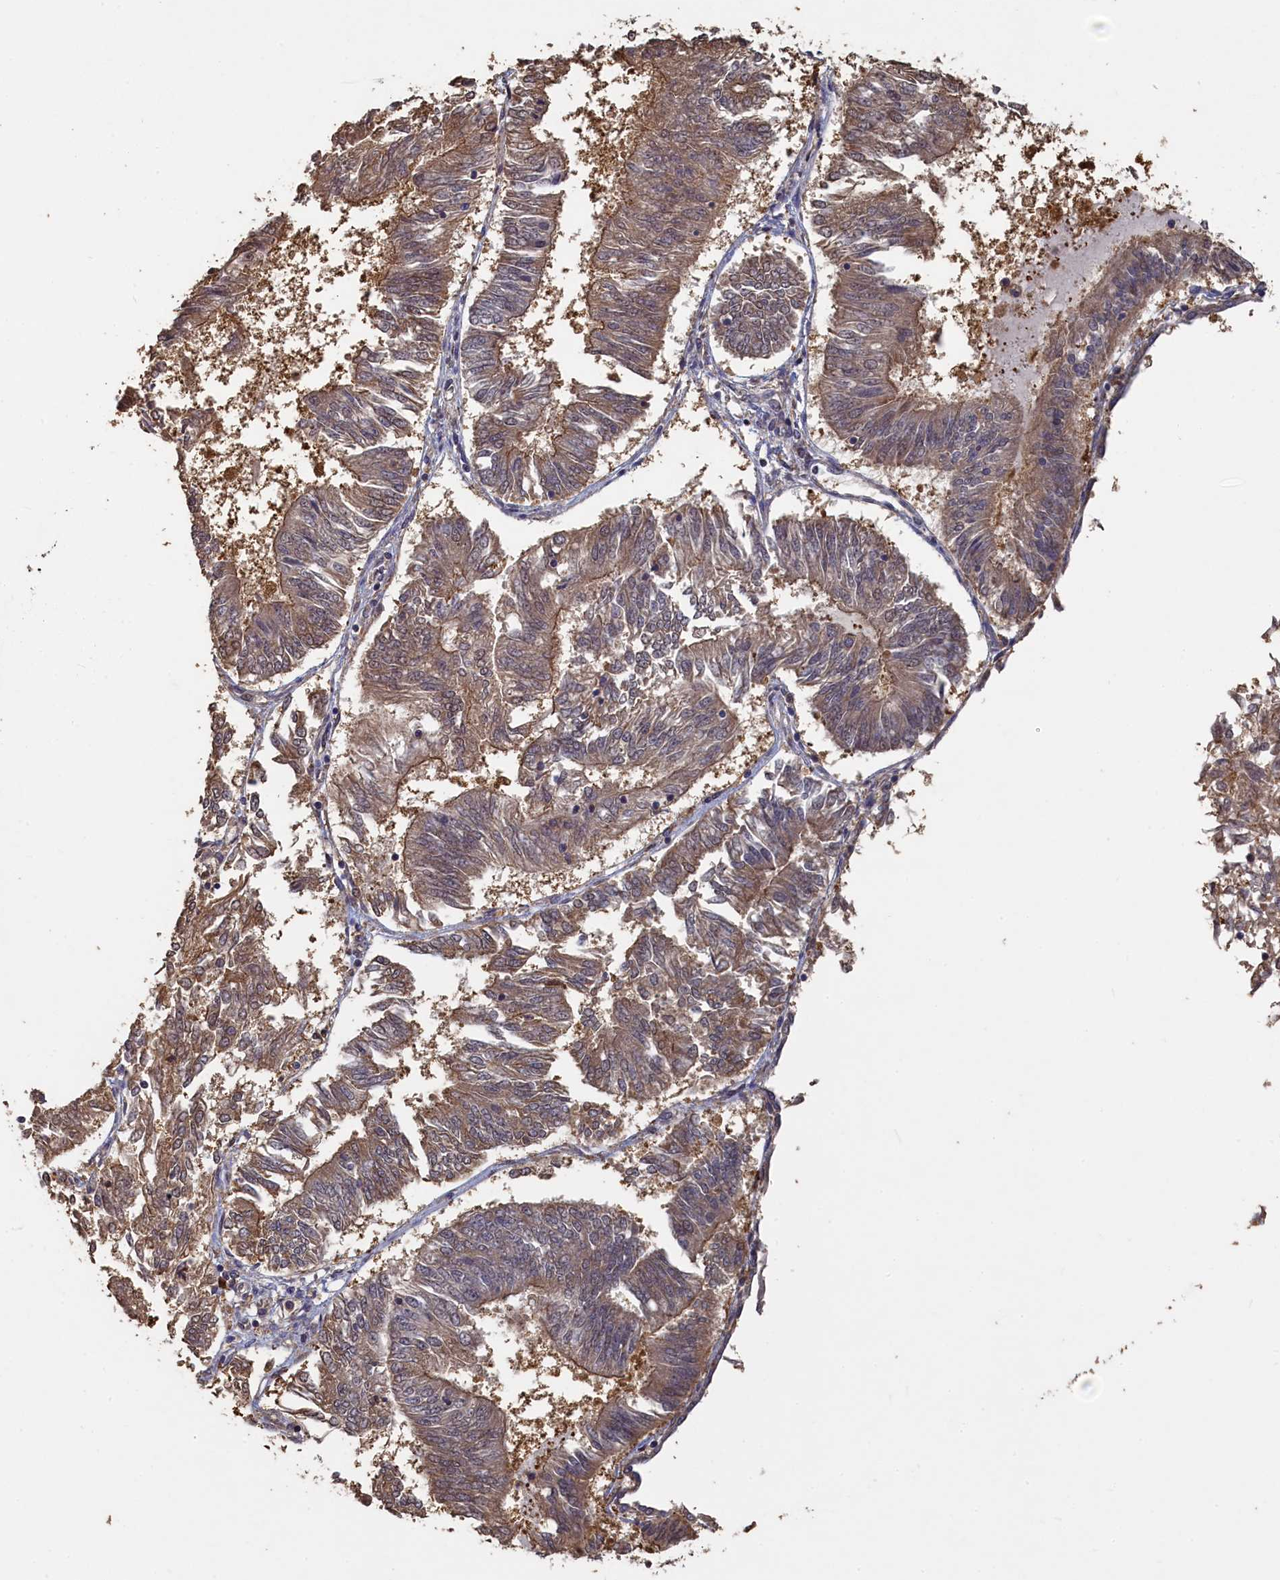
{"staining": {"intensity": "moderate", "quantity": ">75%", "location": "cytoplasmic/membranous"}, "tissue": "endometrial cancer", "cell_type": "Tumor cells", "image_type": "cancer", "snomed": [{"axis": "morphology", "description": "Adenocarcinoma, NOS"}, {"axis": "topography", "description": "Endometrium"}], "caption": "Approximately >75% of tumor cells in adenocarcinoma (endometrial) show moderate cytoplasmic/membranous protein positivity as visualized by brown immunohistochemical staining.", "gene": "UCHL3", "patient": {"sex": "female", "age": 58}}